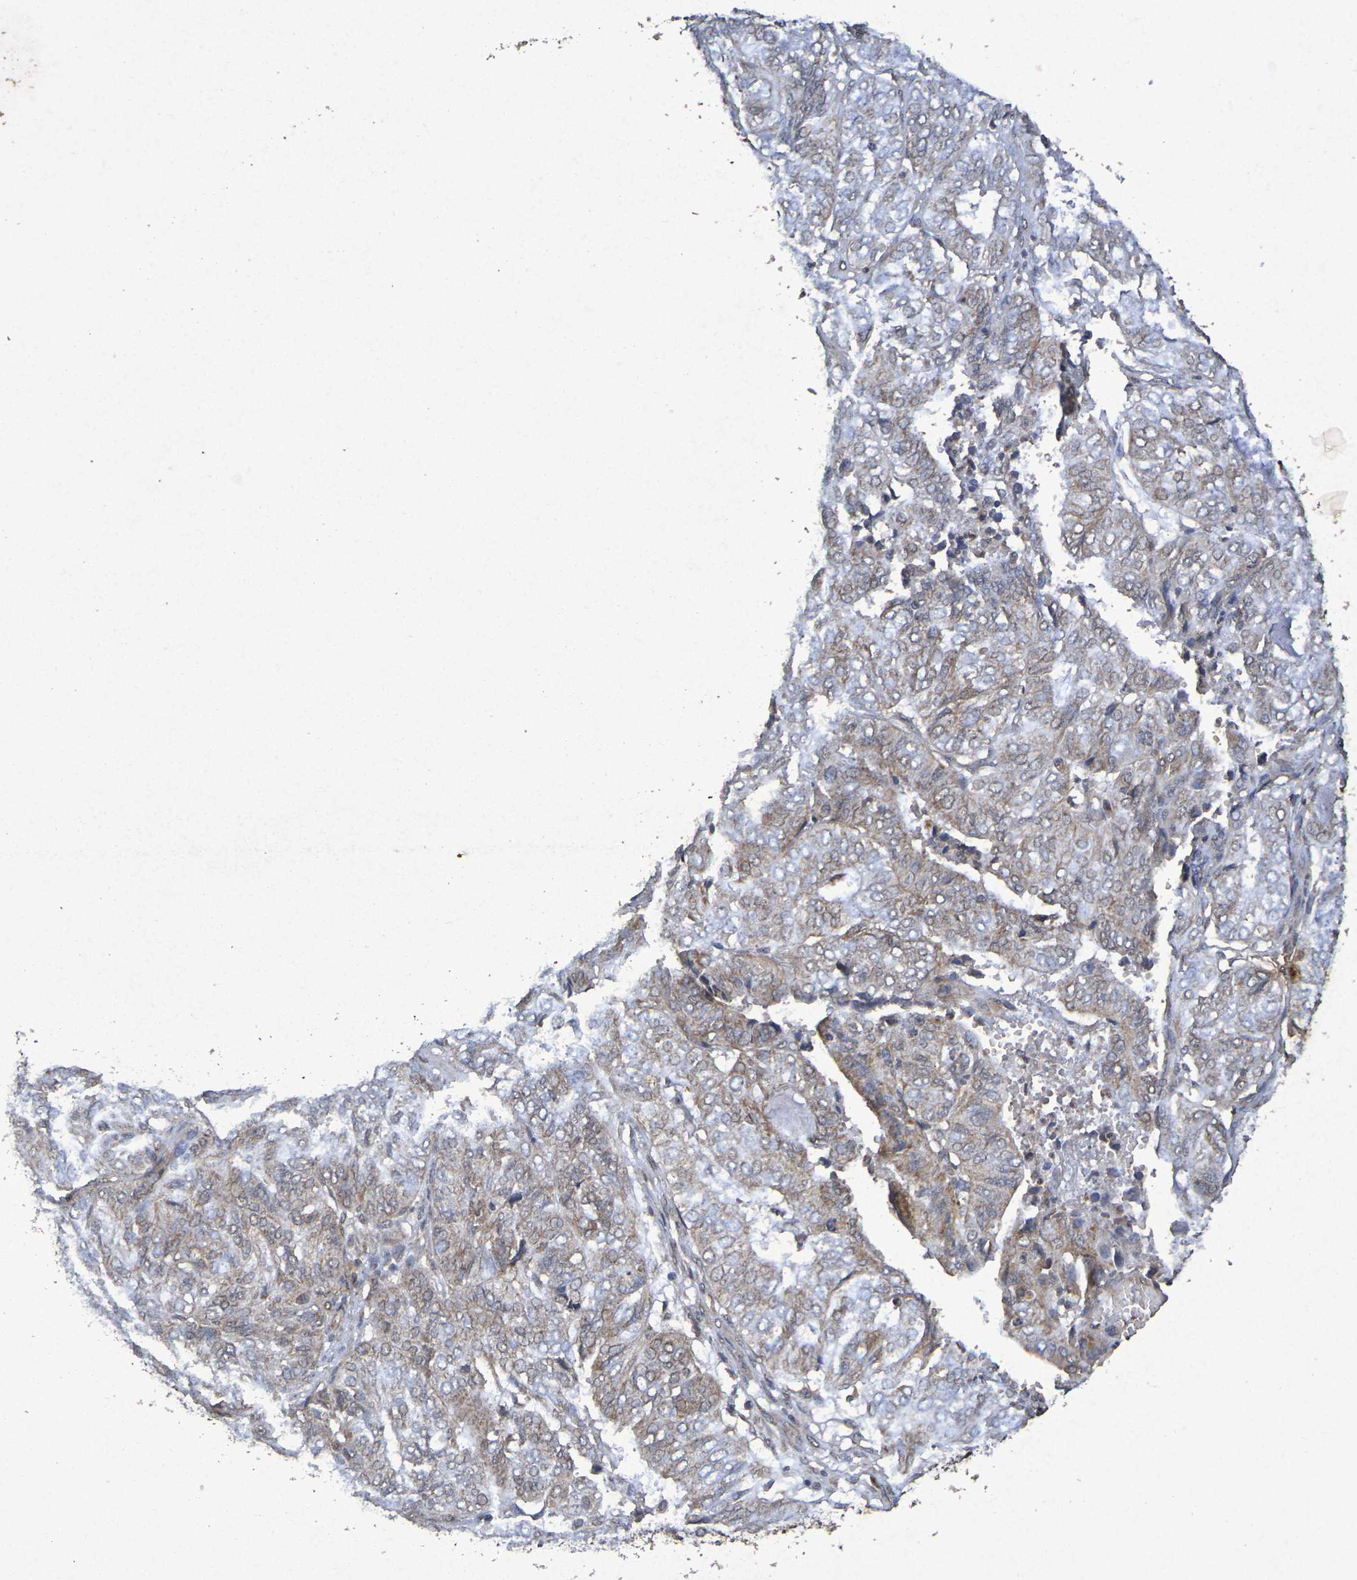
{"staining": {"intensity": "weak", "quantity": ">75%", "location": "cytoplasmic/membranous"}, "tissue": "endometrial cancer", "cell_type": "Tumor cells", "image_type": "cancer", "snomed": [{"axis": "morphology", "description": "Adenocarcinoma, NOS"}, {"axis": "topography", "description": "Uterus"}], "caption": "IHC staining of adenocarcinoma (endometrial), which exhibits low levels of weak cytoplasmic/membranous expression in about >75% of tumor cells indicating weak cytoplasmic/membranous protein positivity. The staining was performed using DAB (3,3'-diaminobenzidine) (brown) for protein detection and nuclei were counterstained in hematoxylin (blue).", "gene": "GUCY1A2", "patient": {"sex": "female", "age": 60}}